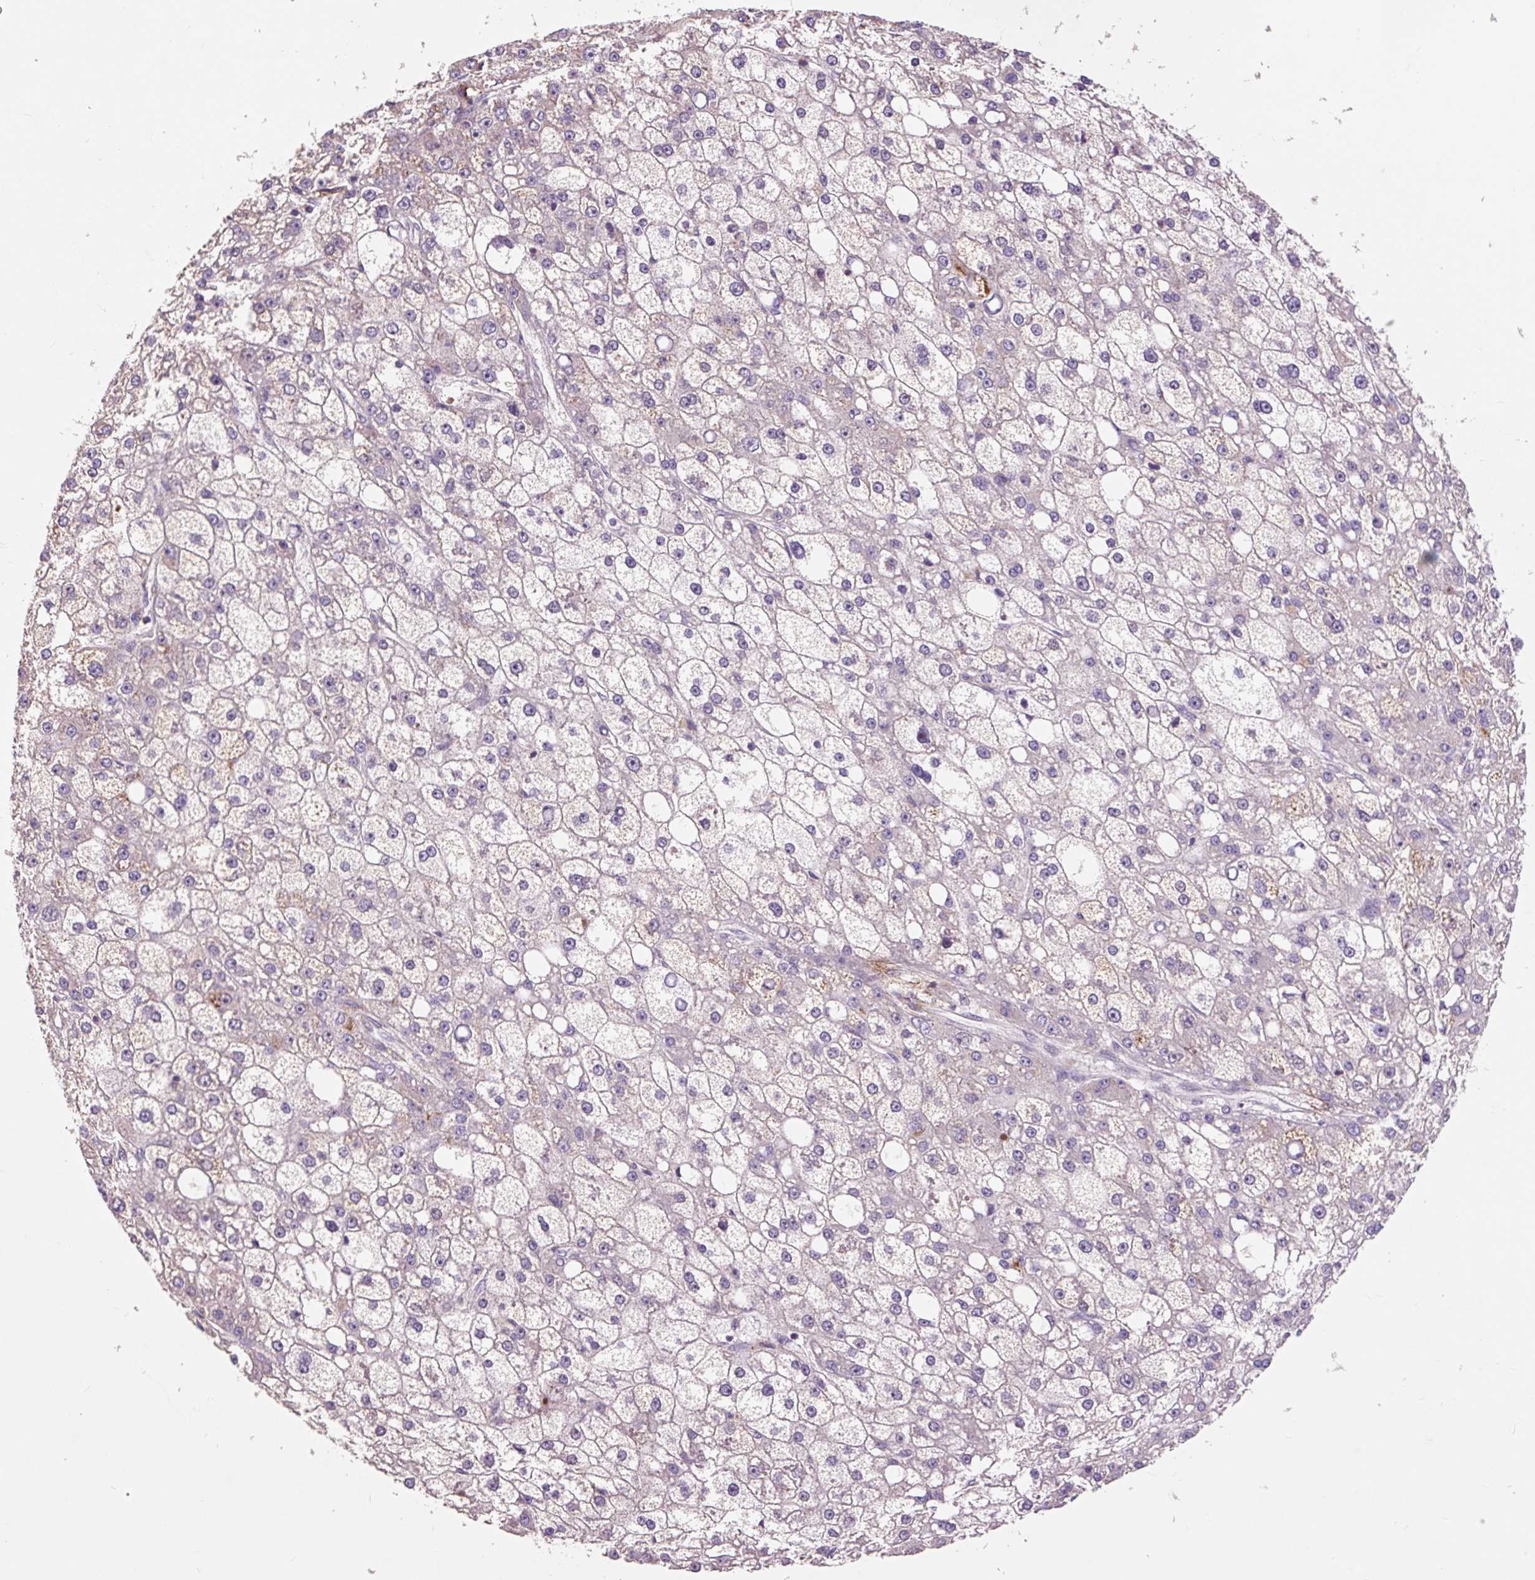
{"staining": {"intensity": "negative", "quantity": "none", "location": "none"}, "tissue": "liver cancer", "cell_type": "Tumor cells", "image_type": "cancer", "snomed": [{"axis": "morphology", "description": "Carcinoma, Hepatocellular, NOS"}, {"axis": "topography", "description": "Liver"}], "caption": "A micrograph of human liver cancer is negative for staining in tumor cells.", "gene": "PRIMPOL", "patient": {"sex": "male", "age": 67}}